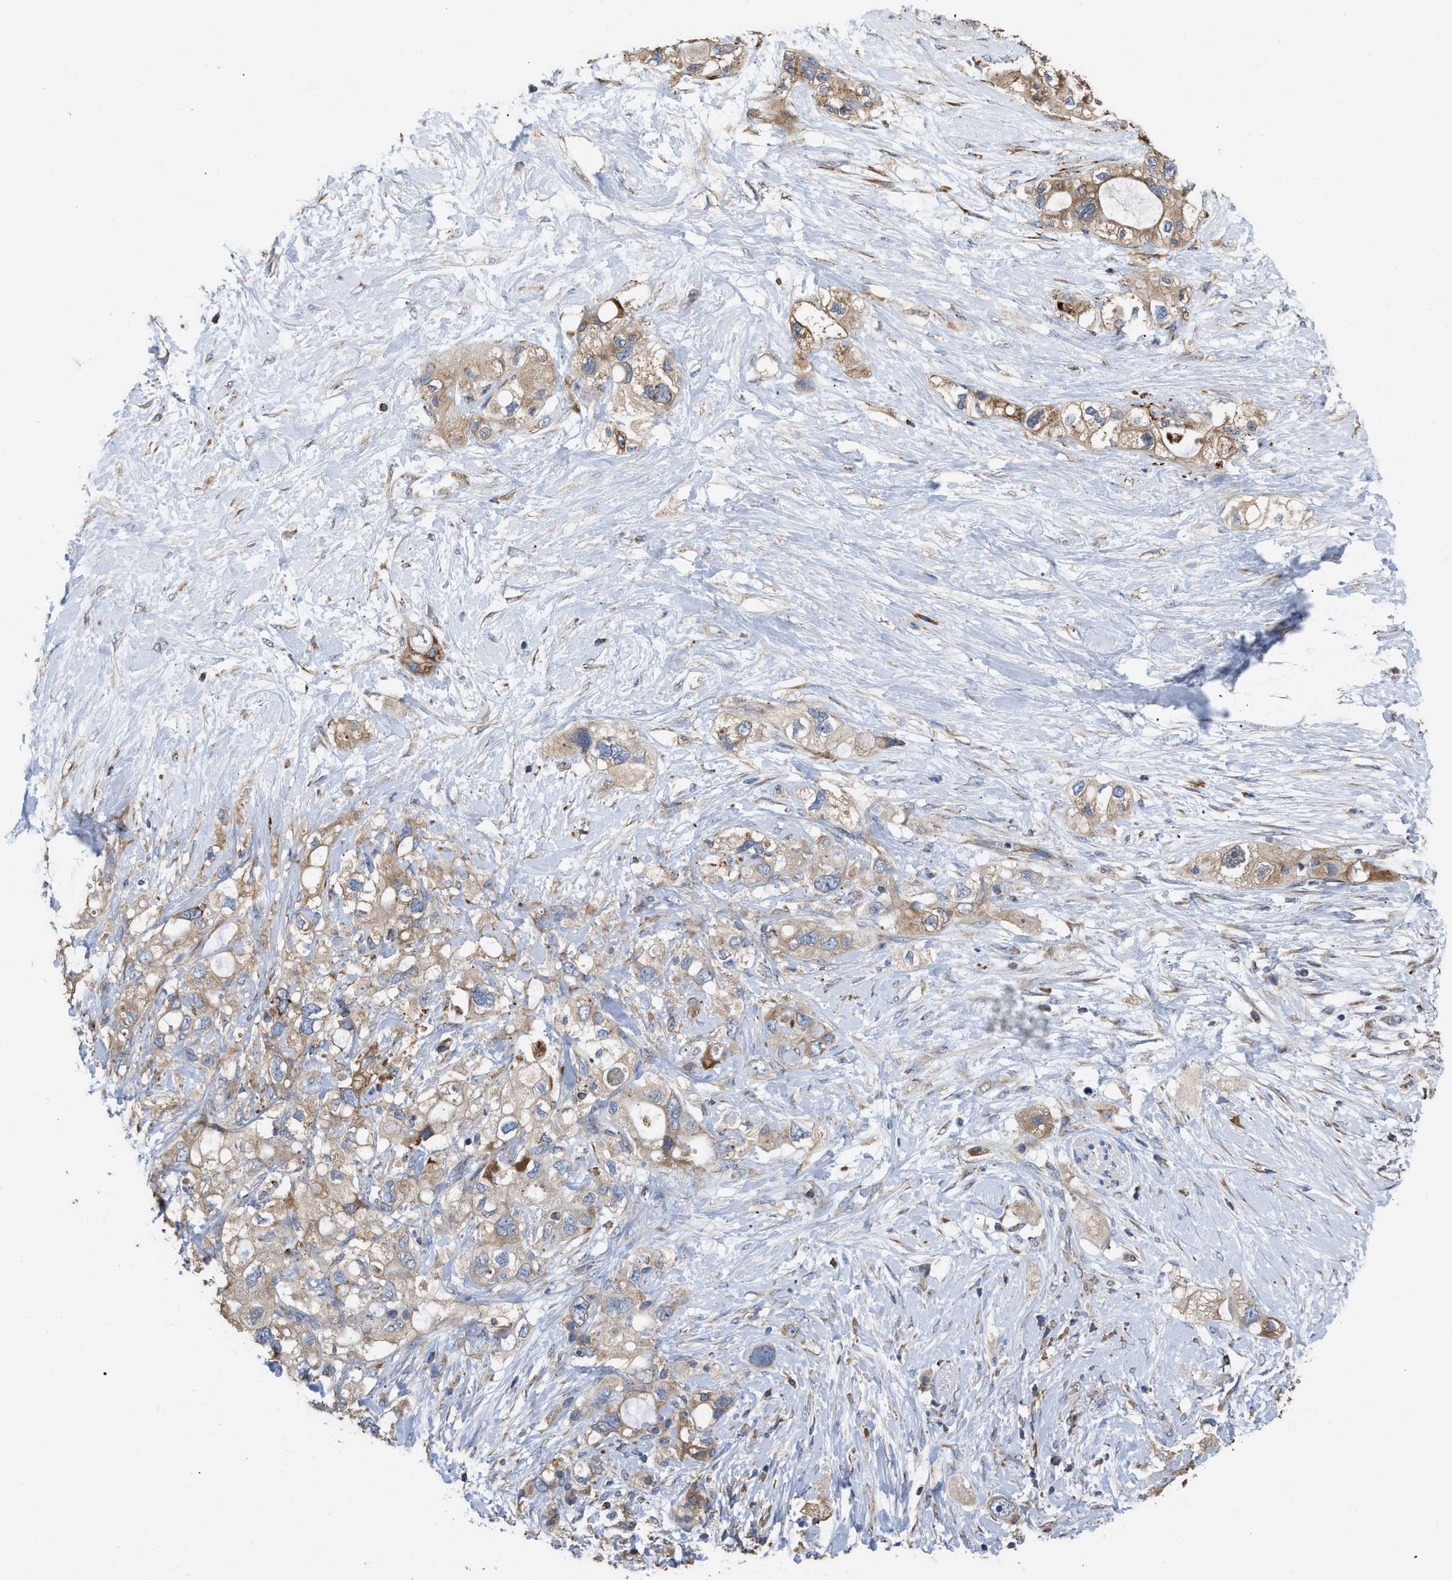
{"staining": {"intensity": "moderate", "quantity": ">75%", "location": "cytoplasmic/membranous"}, "tissue": "pancreatic cancer", "cell_type": "Tumor cells", "image_type": "cancer", "snomed": [{"axis": "morphology", "description": "Adenocarcinoma, NOS"}, {"axis": "topography", "description": "Pancreas"}], "caption": "A brown stain highlights moderate cytoplasmic/membranous positivity of a protein in pancreatic adenocarcinoma tumor cells.", "gene": "AK2", "patient": {"sex": "female", "age": 56}}